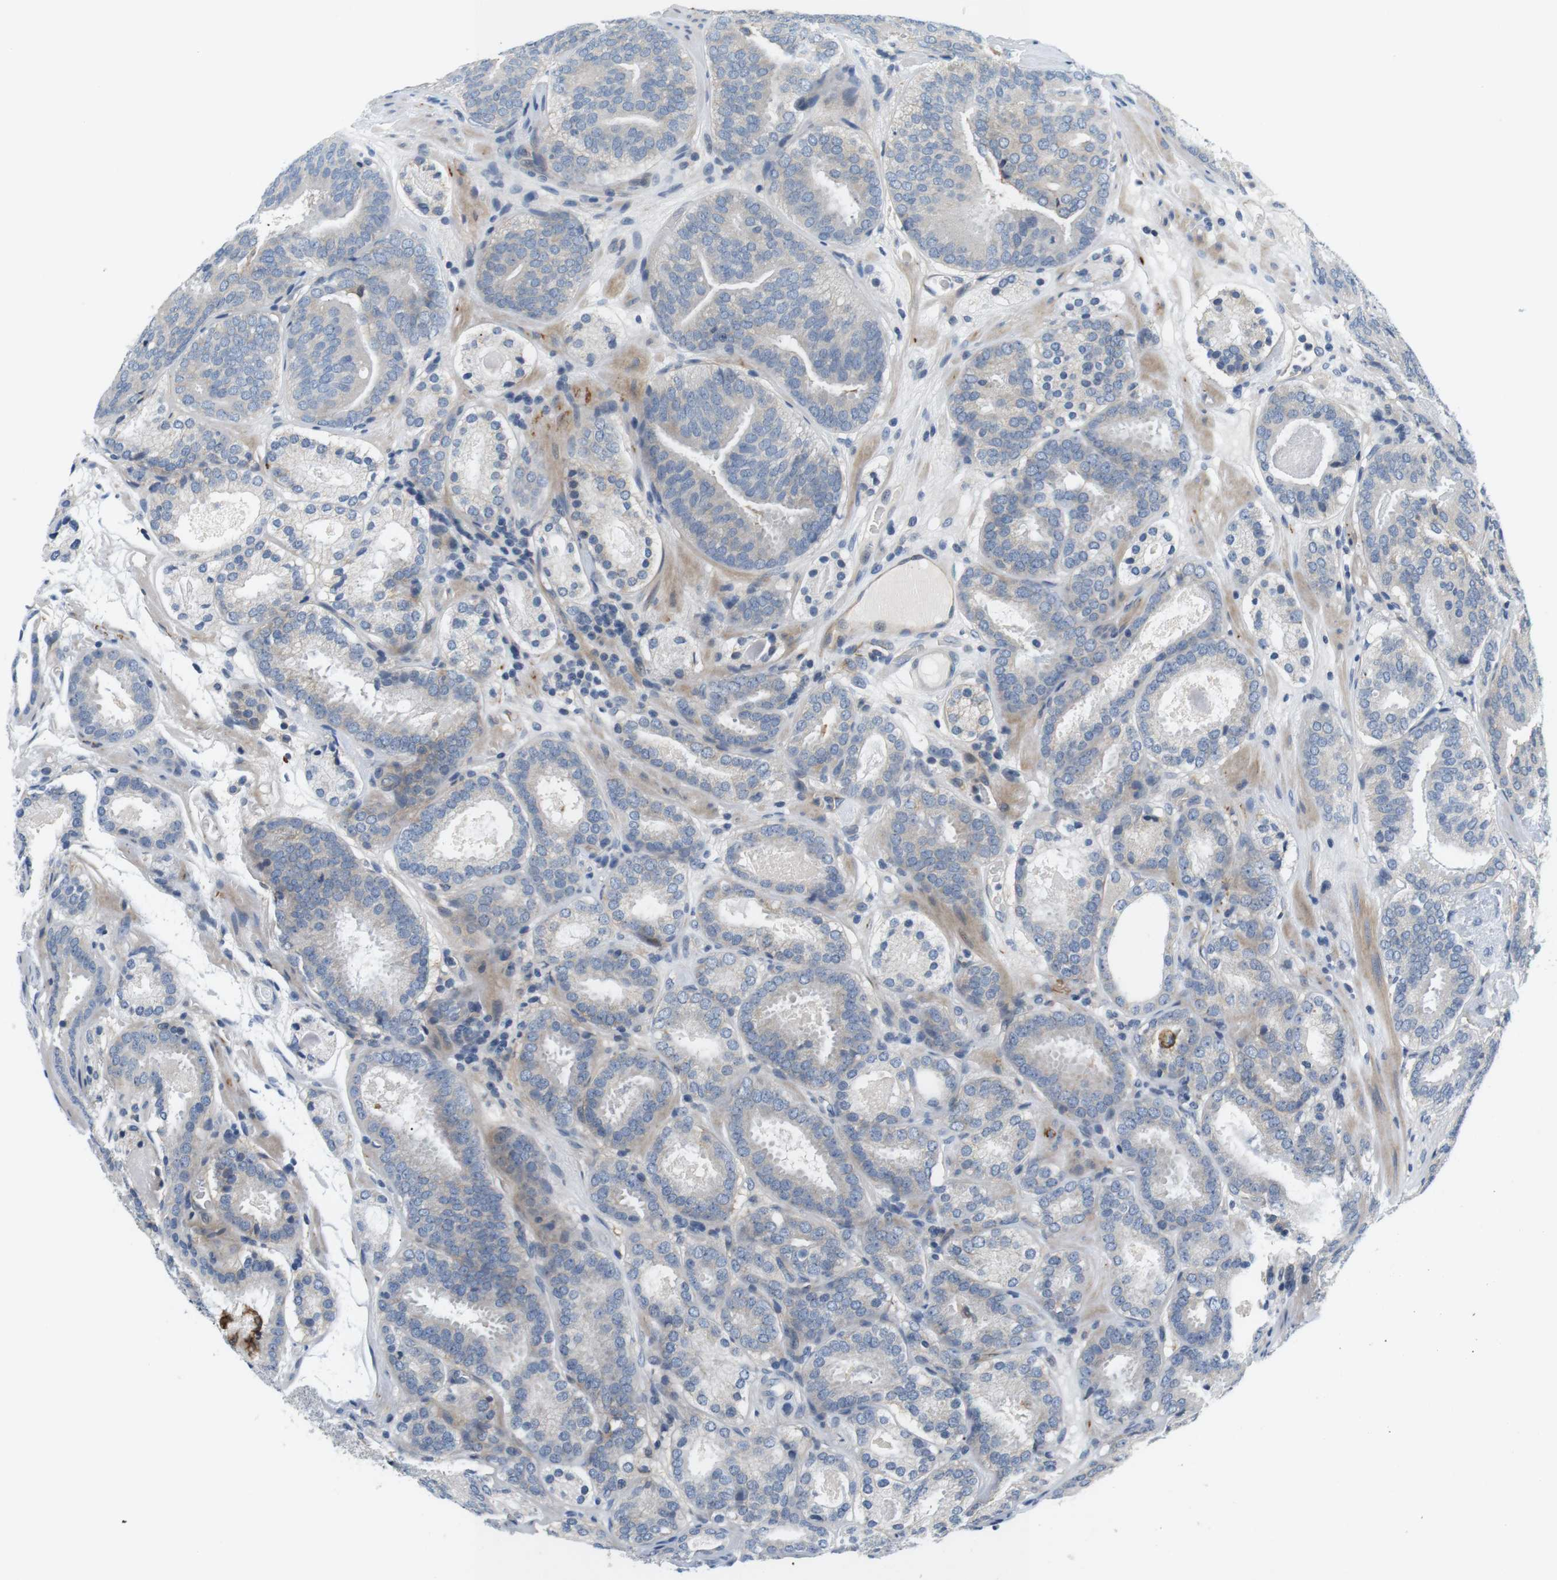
{"staining": {"intensity": "negative", "quantity": "none", "location": "none"}, "tissue": "prostate cancer", "cell_type": "Tumor cells", "image_type": "cancer", "snomed": [{"axis": "morphology", "description": "Adenocarcinoma, Low grade"}, {"axis": "topography", "description": "Prostate"}], "caption": "Photomicrograph shows no protein expression in tumor cells of prostate adenocarcinoma (low-grade) tissue.", "gene": "SLC30A1", "patient": {"sex": "male", "age": 69}}